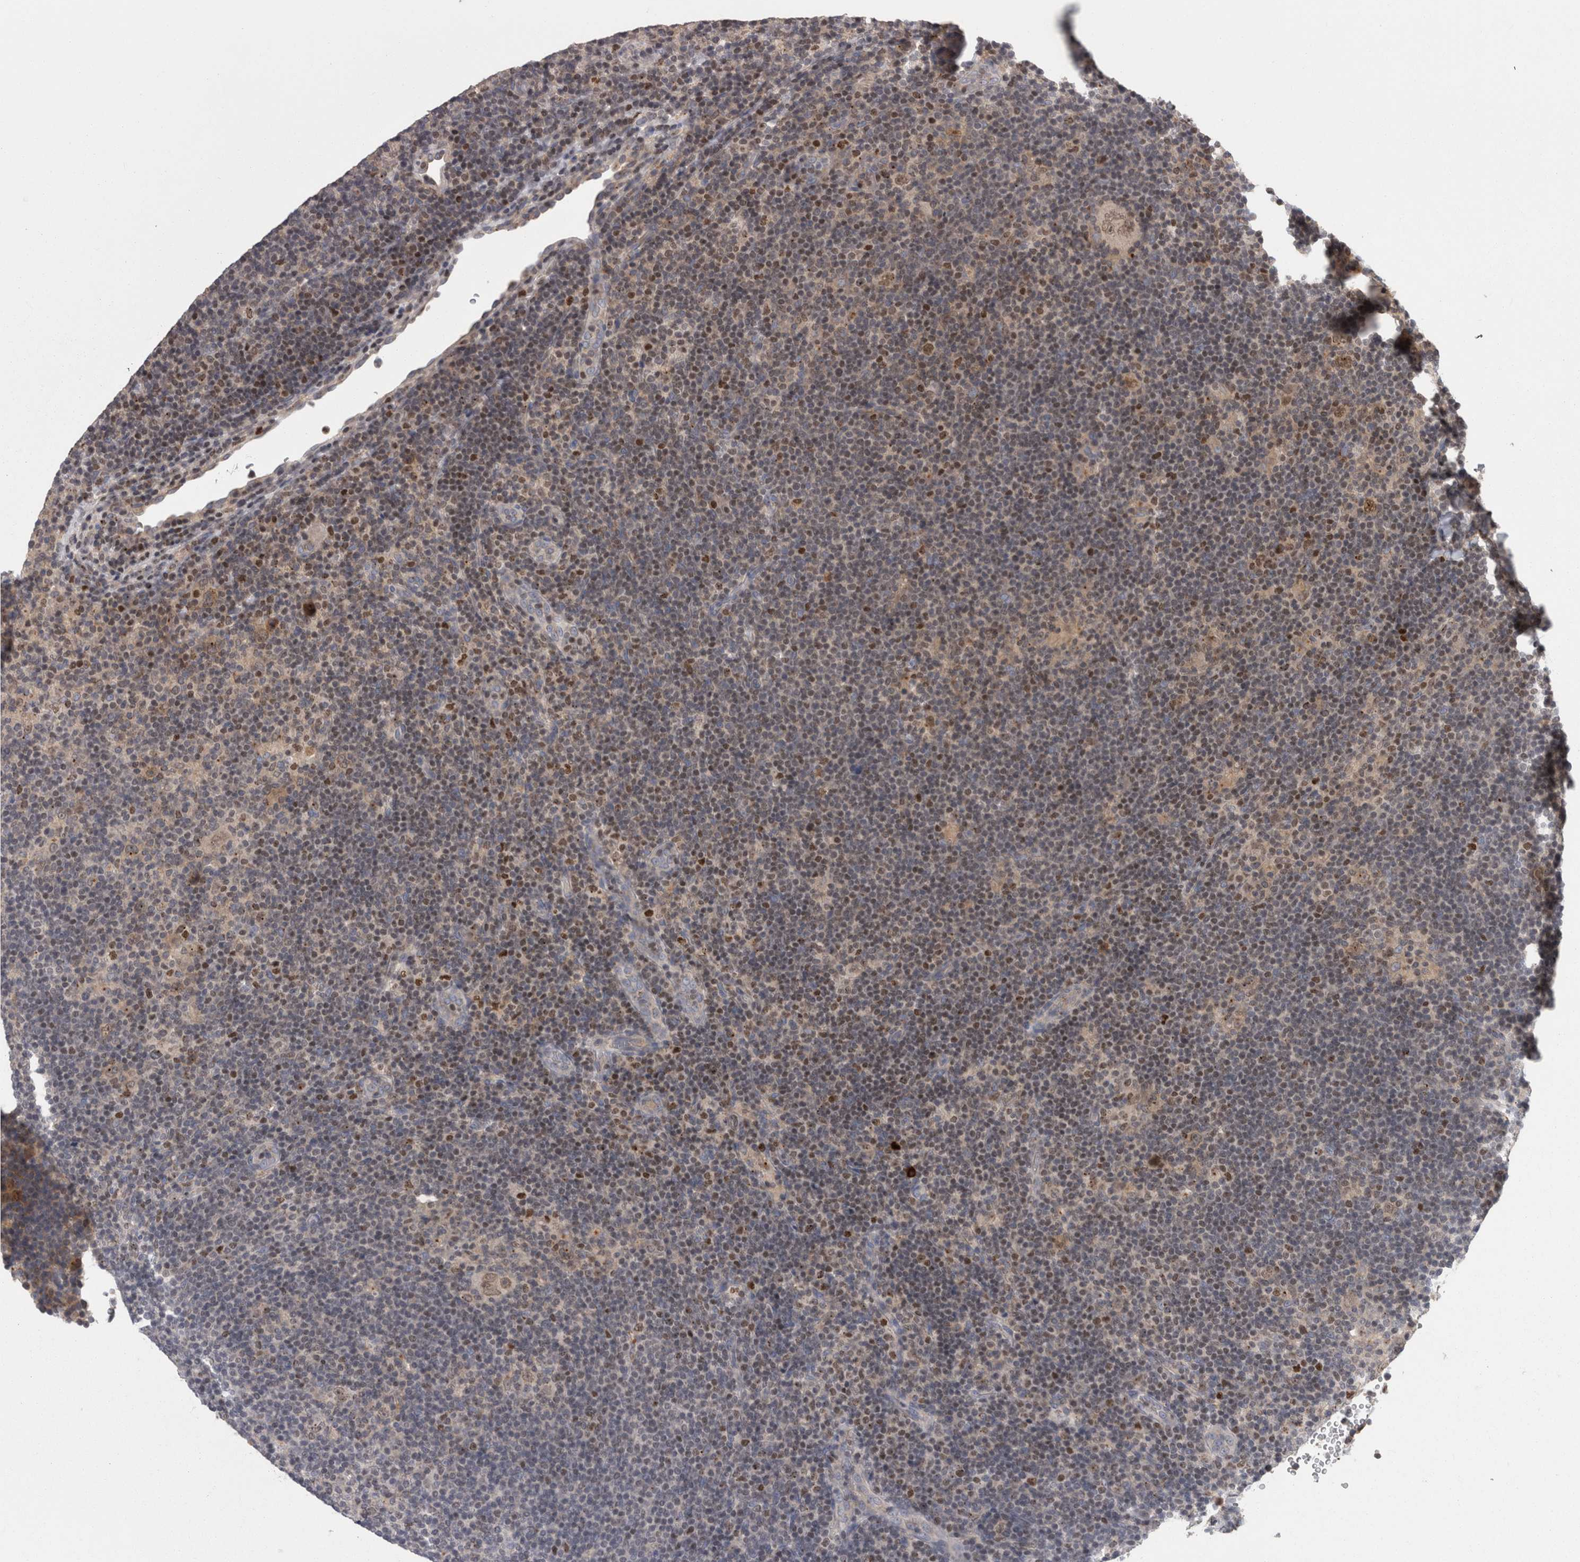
{"staining": {"intensity": "weak", "quantity": ">75%", "location": "nuclear"}, "tissue": "lymphoma", "cell_type": "Tumor cells", "image_type": "cancer", "snomed": [{"axis": "morphology", "description": "Hodgkin's disease, NOS"}, {"axis": "topography", "description": "Lymph node"}], "caption": "Protein expression analysis of human Hodgkin's disease reveals weak nuclear expression in about >75% of tumor cells.", "gene": "PCM1", "patient": {"sex": "female", "age": 57}}